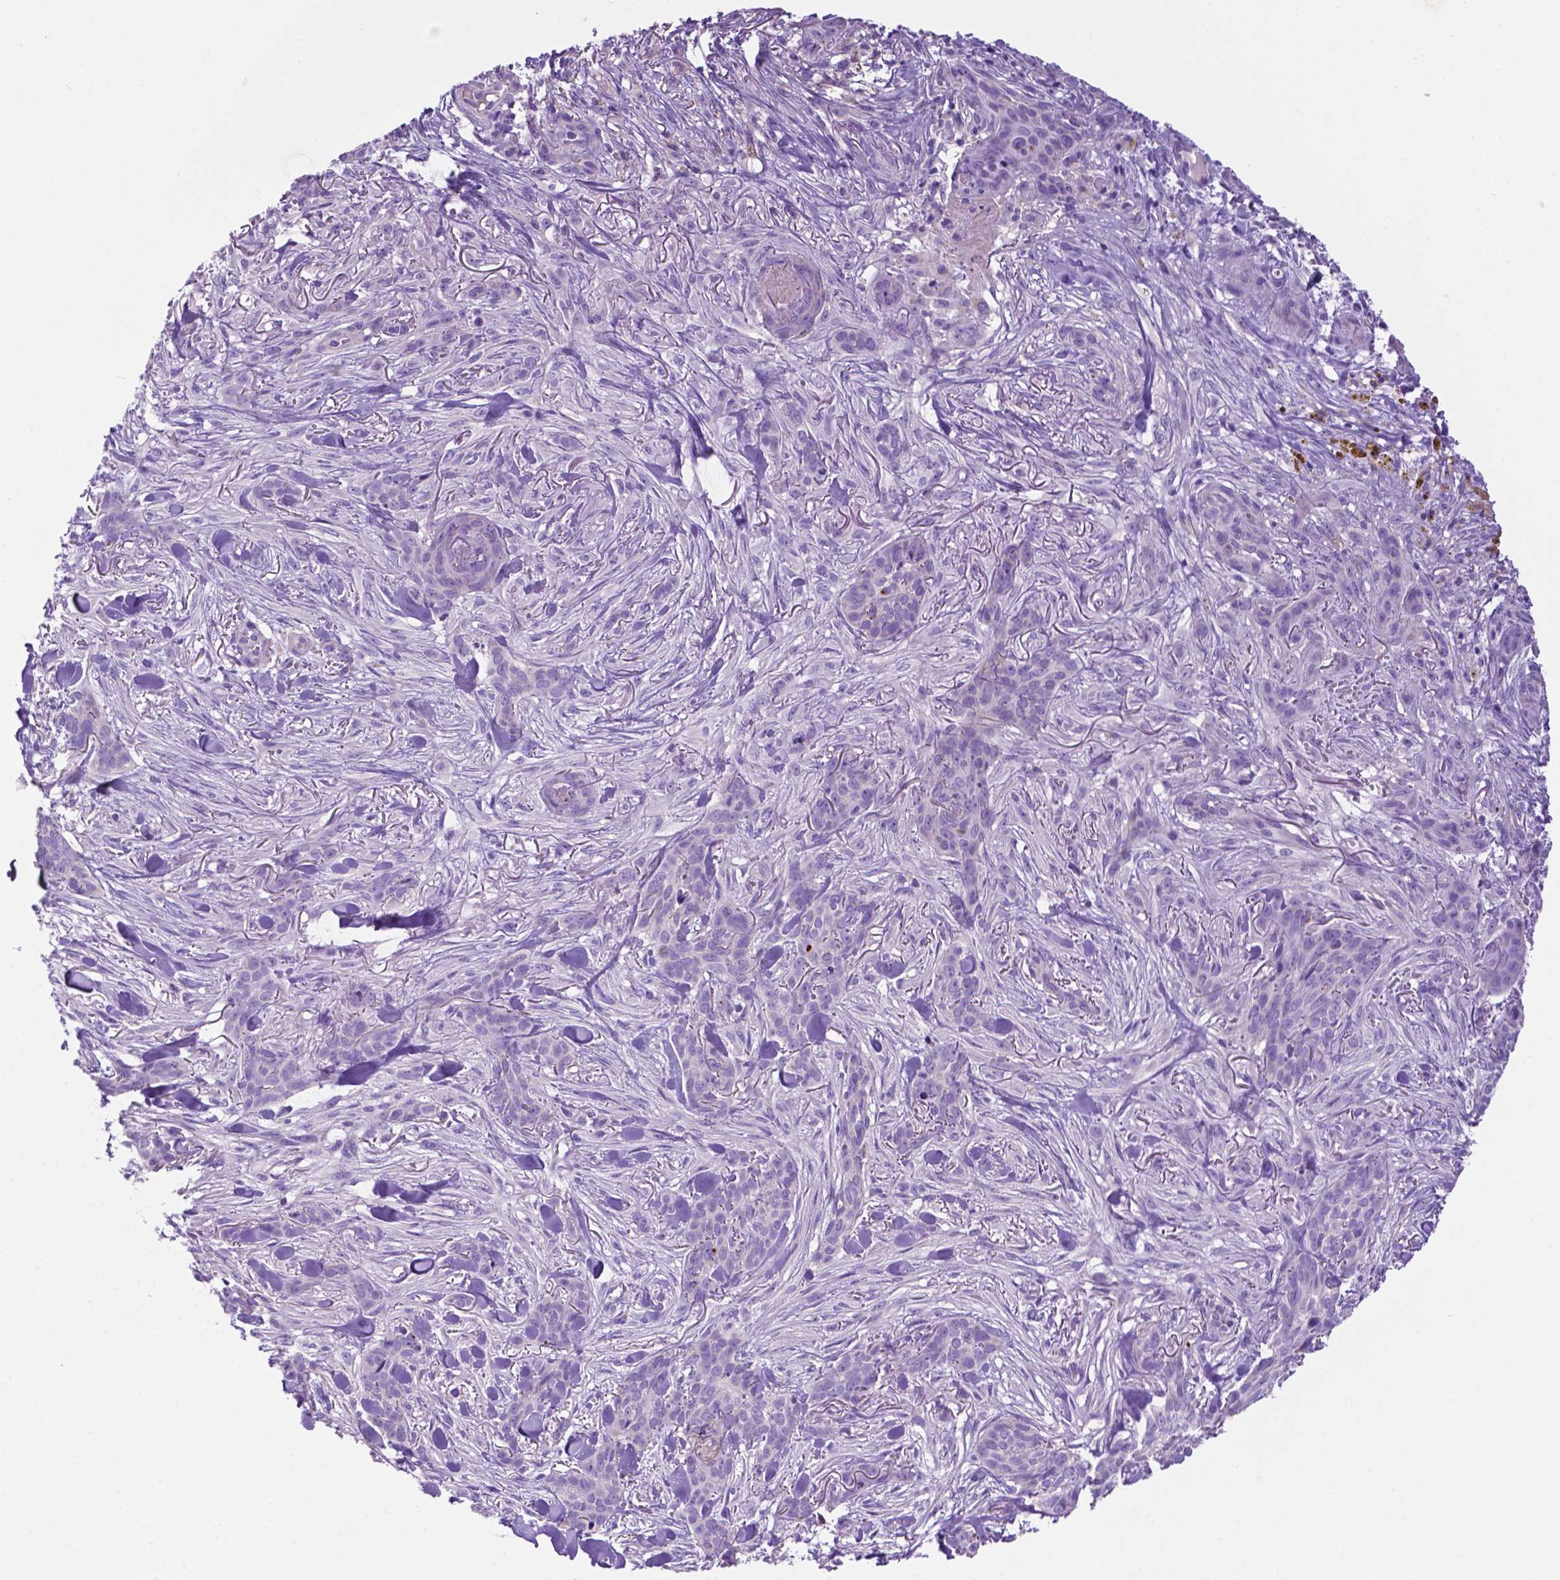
{"staining": {"intensity": "negative", "quantity": "none", "location": "none"}, "tissue": "skin cancer", "cell_type": "Tumor cells", "image_type": "cancer", "snomed": [{"axis": "morphology", "description": "Basal cell carcinoma"}, {"axis": "topography", "description": "Skin"}], "caption": "This is an IHC photomicrograph of skin basal cell carcinoma. There is no expression in tumor cells.", "gene": "PHYHIP", "patient": {"sex": "female", "age": 61}}